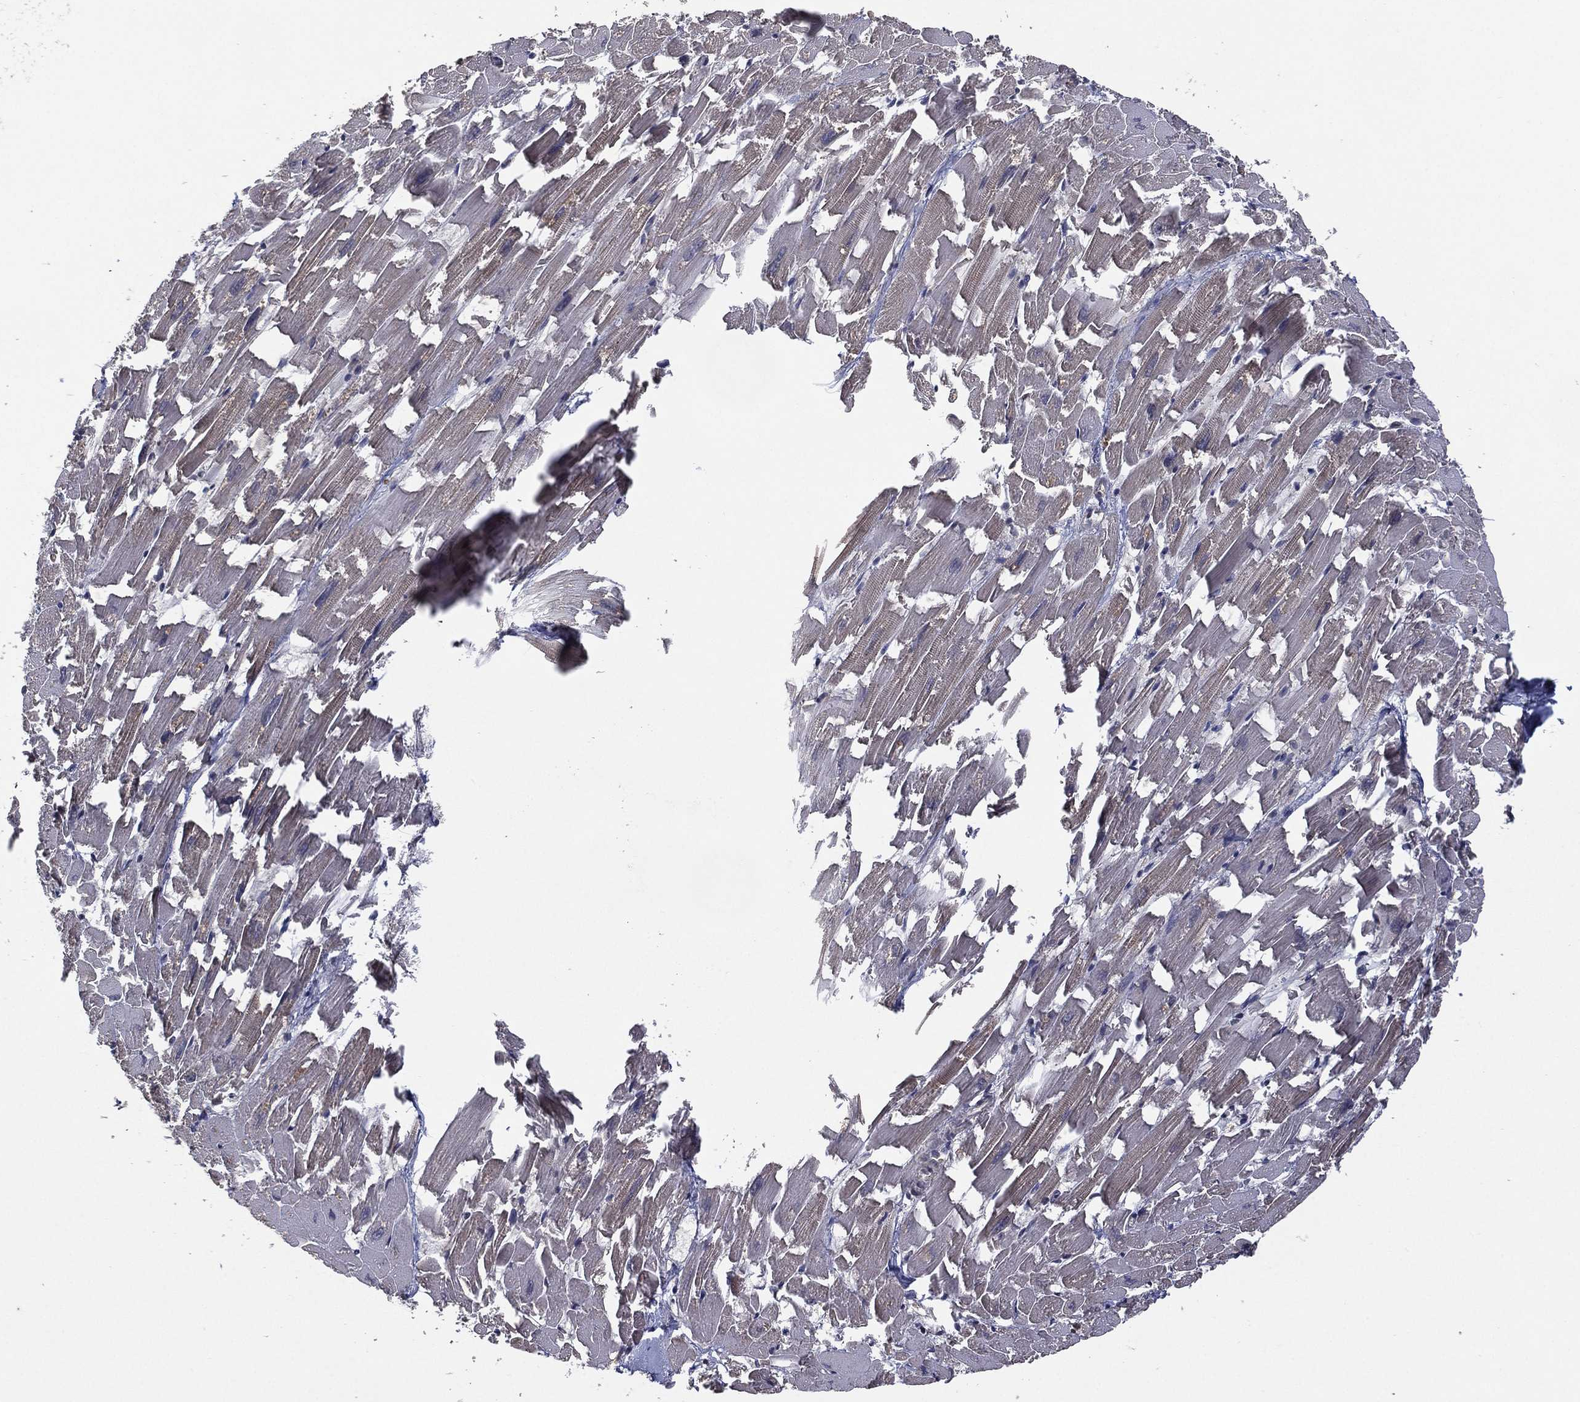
{"staining": {"intensity": "negative", "quantity": "none", "location": "none"}, "tissue": "heart muscle", "cell_type": "Cardiomyocytes", "image_type": "normal", "snomed": [{"axis": "morphology", "description": "Normal tissue, NOS"}, {"axis": "topography", "description": "Heart"}], "caption": "The immunohistochemistry (IHC) micrograph has no significant expression in cardiomyocytes of heart muscle.", "gene": "NELFCD", "patient": {"sex": "female", "age": 64}}